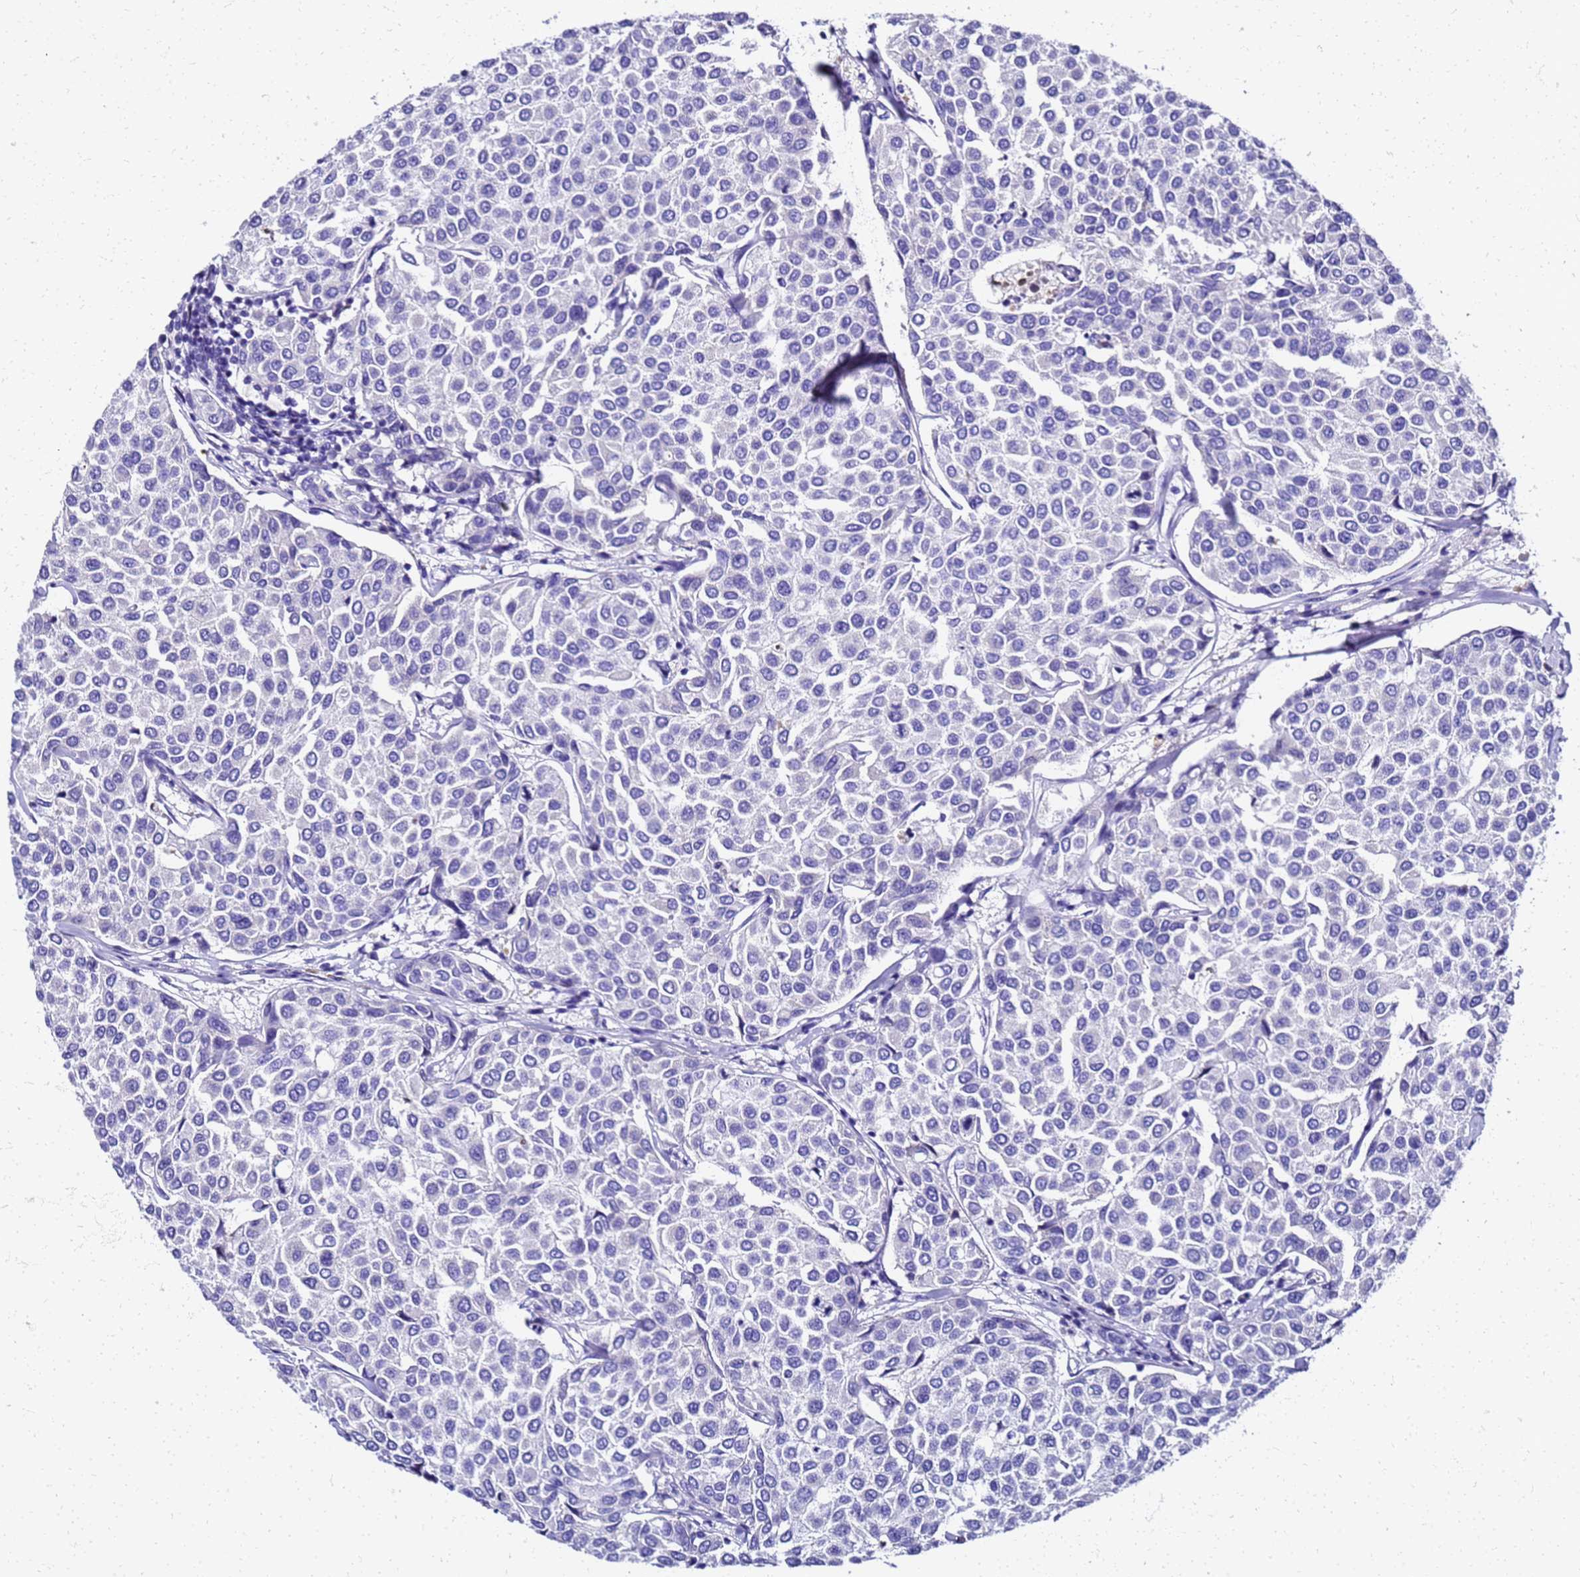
{"staining": {"intensity": "negative", "quantity": "none", "location": "none"}, "tissue": "breast cancer", "cell_type": "Tumor cells", "image_type": "cancer", "snomed": [{"axis": "morphology", "description": "Duct carcinoma"}, {"axis": "topography", "description": "Breast"}], "caption": "Immunohistochemistry histopathology image of neoplastic tissue: breast cancer (invasive ductal carcinoma) stained with DAB (3,3'-diaminobenzidine) reveals no significant protein staining in tumor cells. The staining is performed using DAB brown chromogen with nuclei counter-stained in using hematoxylin.", "gene": "SMIM21", "patient": {"sex": "female", "age": 55}}